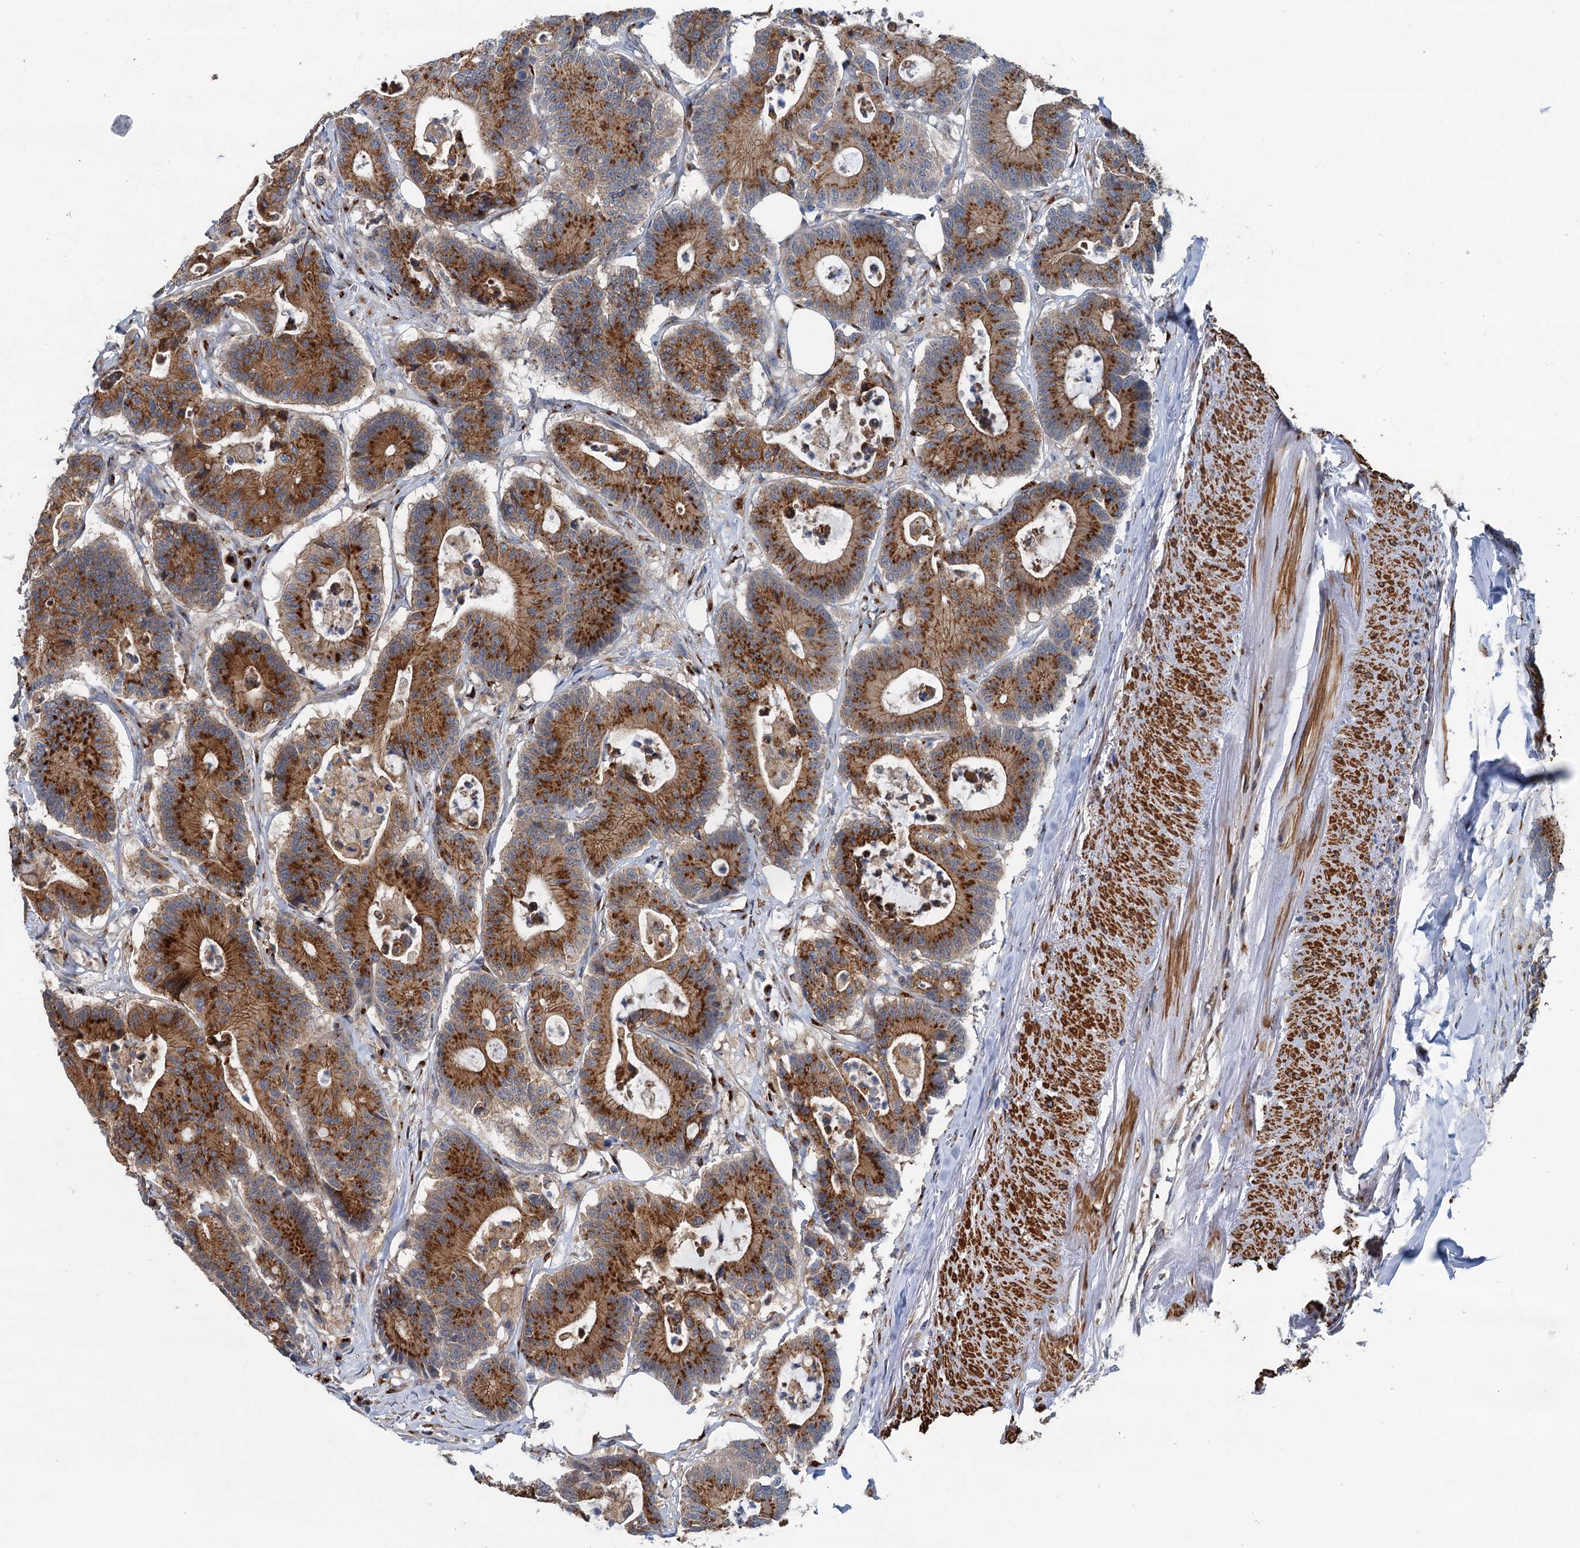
{"staining": {"intensity": "strong", "quantity": ">75%", "location": "cytoplasmic/membranous"}, "tissue": "colorectal cancer", "cell_type": "Tumor cells", "image_type": "cancer", "snomed": [{"axis": "morphology", "description": "Adenocarcinoma, NOS"}, {"axis": "topography", "description": "Colon"}], "caption": "Strong cytoplasmic/membranous positivity is seen in approximately >75% of tumor cells in adenocarcinoma (colorectal). (DAB (3,3'-diaminobenzidine) IHC, brown staining for protein, blue staining for nuclei).", "gene": "BET1L", "patient": {"sex": "female", "age": 84}}